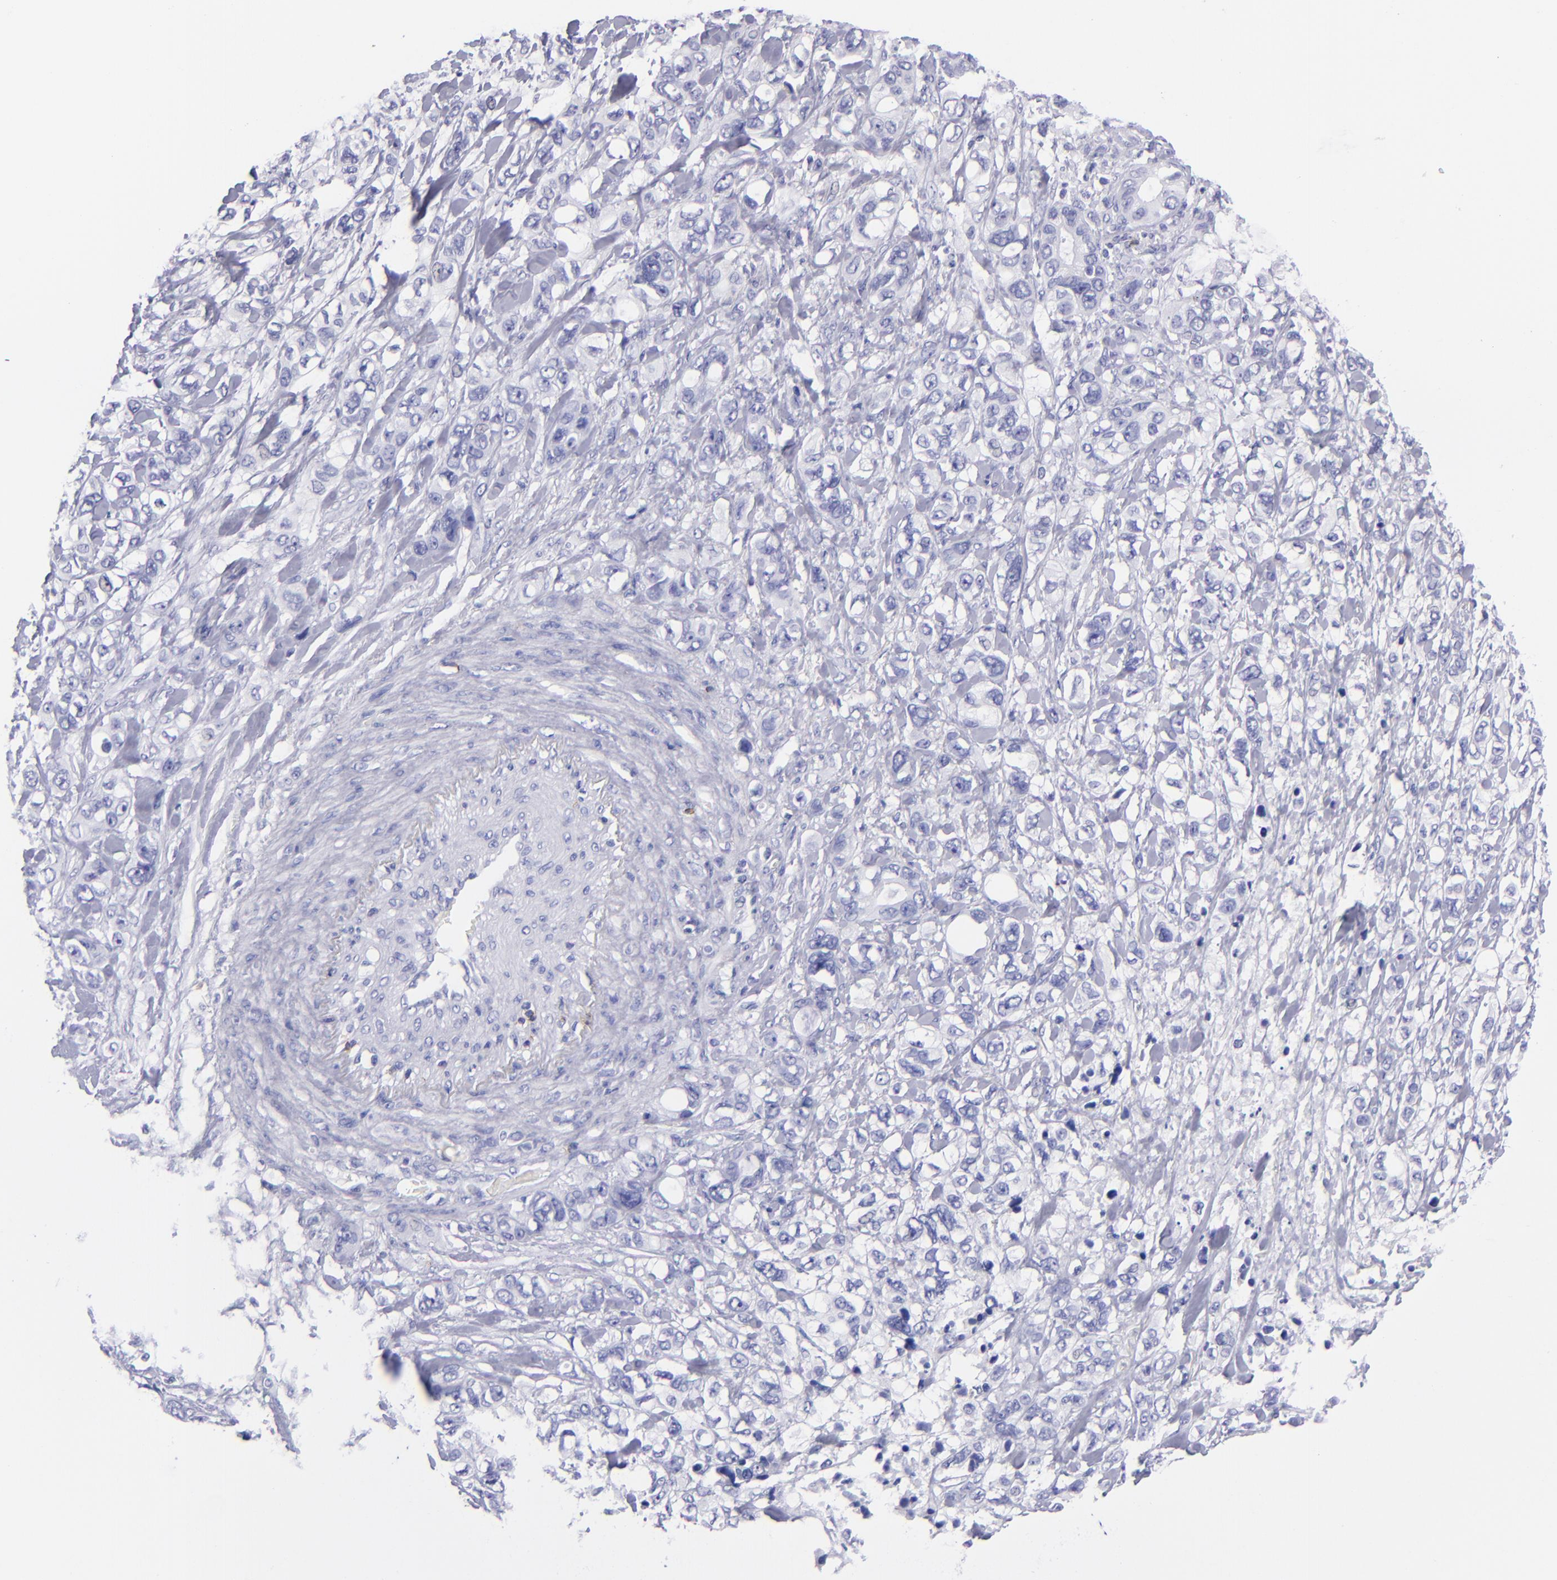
{"staining": {"intensity": "negative", "quantity": "none", "location": "none"}, "tissue": "stomach cancer", "cell_type": "Tumor cells", "image_type": "cancer", "snomed": [{"axis": "morphology", "description": "Adenocarcinoma, NOS"}, {"axis": "topography", "description": "Stomach, upper"}], "caption": "IHC micrograph of neoplastic tissue: human stomach cancer stained with DAB (3,3'-diaminobenzidine) demonstrates no significant protein positivity in tumor cells.", "gene": "CD6", "patient": {"sex": "male", "age": 47}}